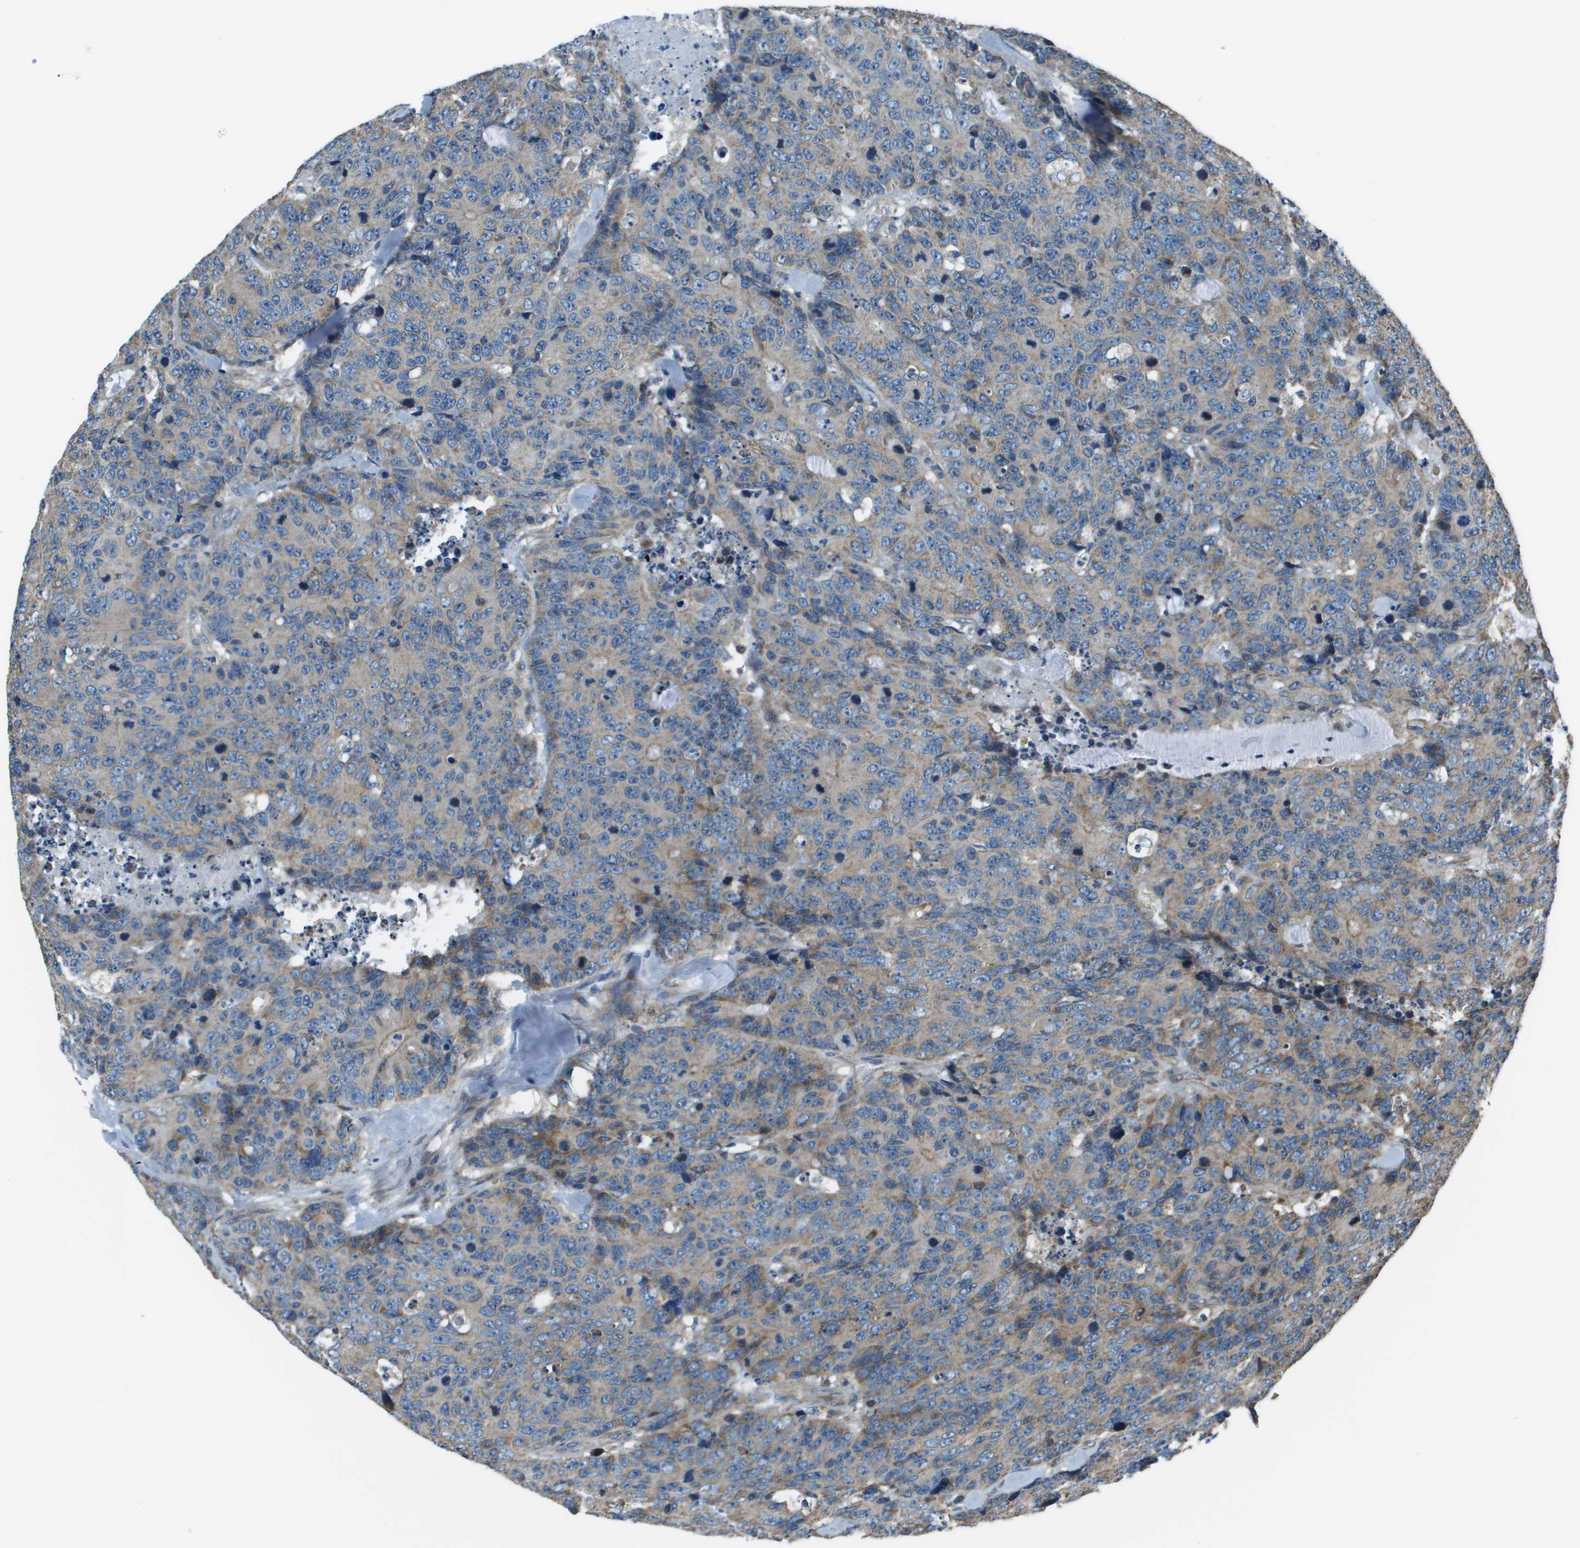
{"staining": {"intensity": "weak", "quantity": ">75%", "location": "cytoplasmic/membranous"}, "tissue": "colorectal cancer", "cell_type": "Tumor cells", "image_type": "cancer", "snomed": [{"axis": "morphology", "description": "Adenocarcinoma, NOS"}, {"axis": "topography", "description": "Colon"}], "caption": "A brown stain highlights weak cytoplasmic/membranous expression of a protein in colorectal adenocarcinoma tumor cells. (Brightfield microscopy of DAB IHC at high magnification).", "gene": "TMEM51", "patient": {"sex": "female", "age": 86}}